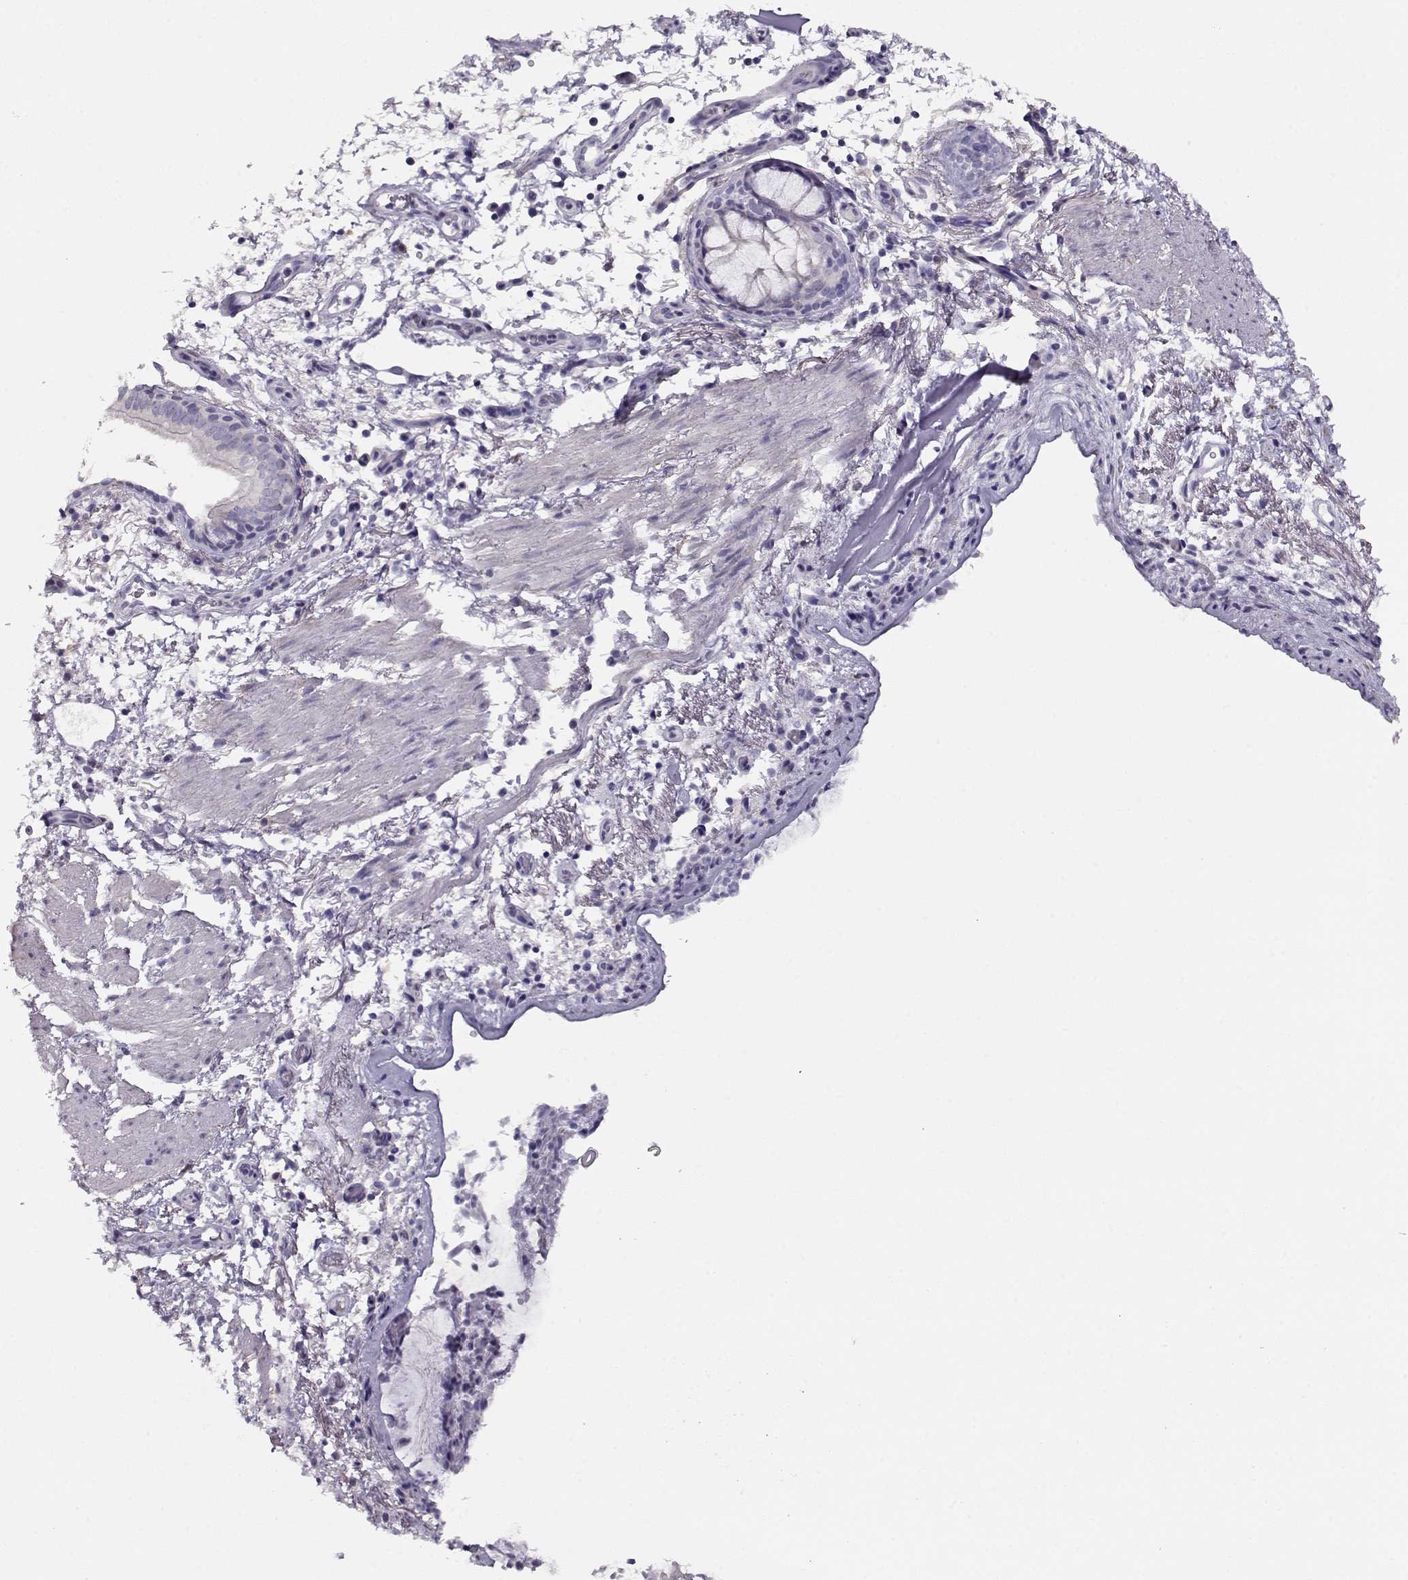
{"staining": {"intensity": "negative", "quantity": "none", "location": "none"}, "tissue": "bronchus", "cell_type": "Respiratory epithelial cells", "image_type": "normal", "snomed": [{"axis": "morphology", "description": "Normal tissue, NOS"}, {"axis": "topography", "description": "Bronchus"}], "caption": "DAB immunohistochemical staining of normal bronchus reveals no significant expression in respiratory epithelial cells.", "gene": "RBM44", "patient": {"sex": "female", "age": 64}}